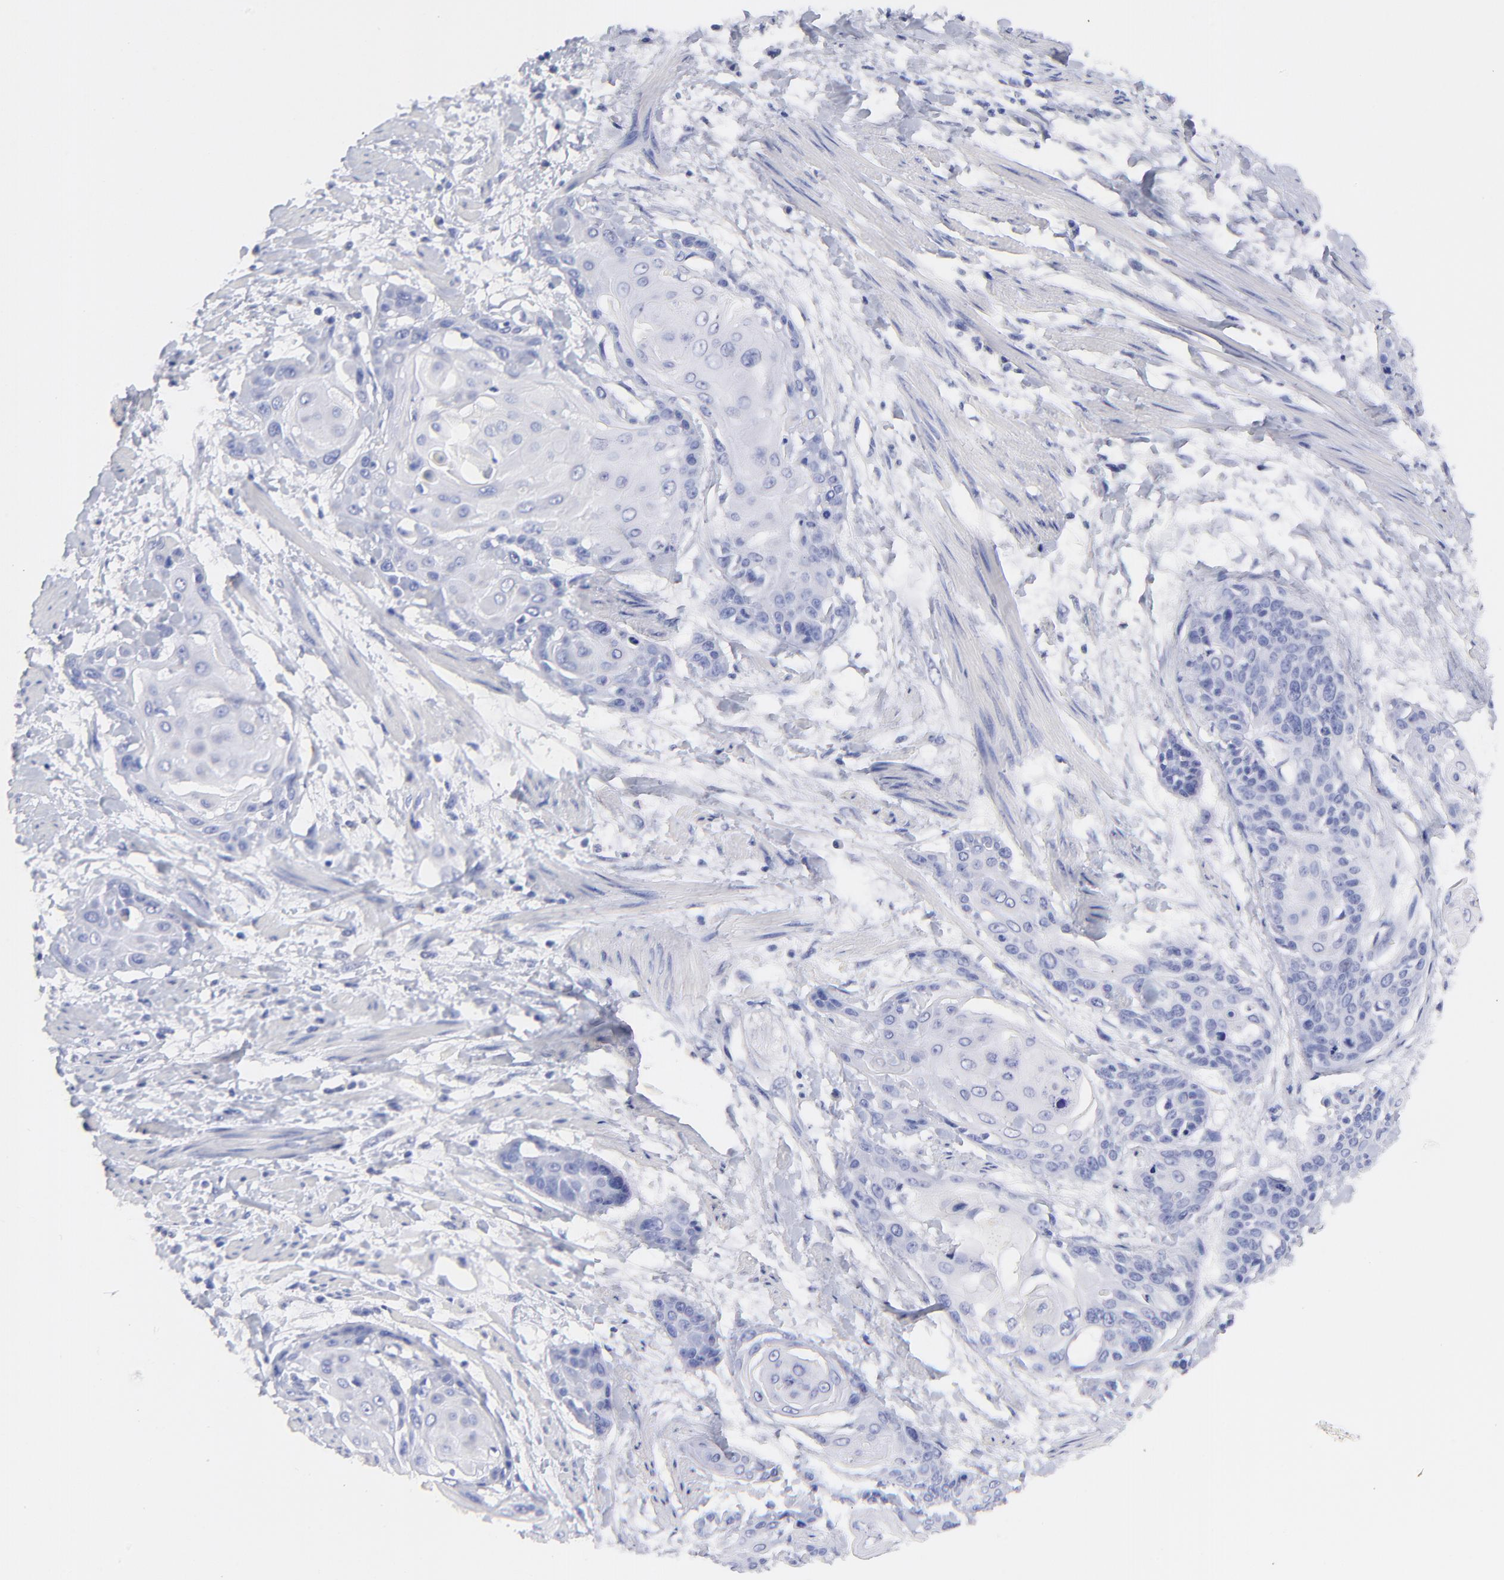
{"staining": {"intensity": "negative", "quantity": "none", "location": "none"}, "tissue": "cervical cancer", "cell_type": "Tumor cells", "image_type": "cancer", "snomed": [{"axis": "morphology", "description": "Squamous cell carcinoma, NOS"}, {"axis": "topography", "description": "Cervix"}], "caption": "Cervical cancer (squamous cell carcinoma) stained for a protein using immunohistochemistry shows no staining tumor cells.", "gene": "HORMAD2", "patient": {"sex": "female", "age": 57}}